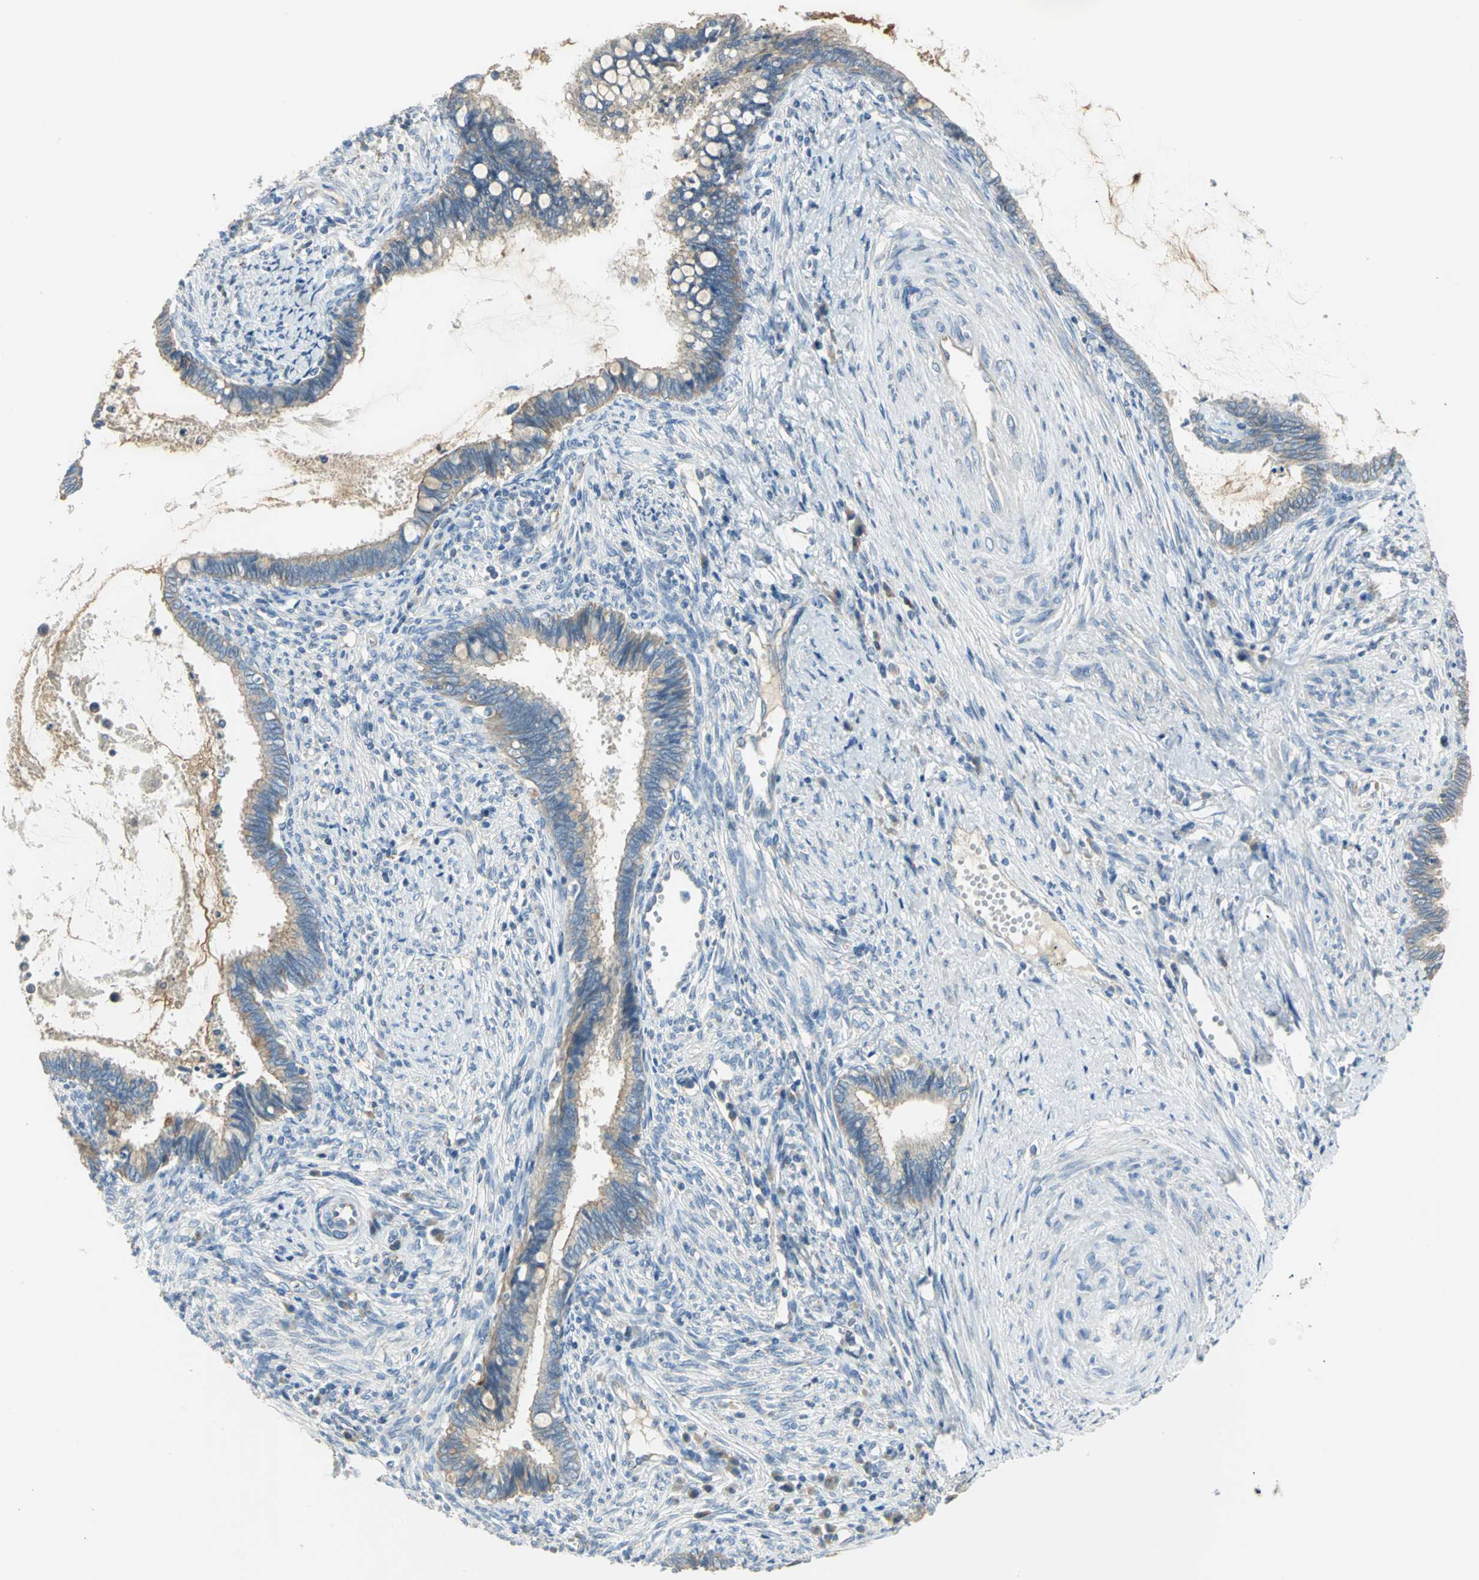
{"staining": {"intensity": "weak", "quantity": "25%-75%", "location": "cytoplasmic/membranous"}, "tissue": "cervical cancer", "cell_type": "Tumor cells", "image_type": "cancer", "snomed": [{"axis": "morphology", "description": "Adenocarcinoma, NOS"}, {"axis": "topography", "description": "Cervix"}], "caption": "The image shows staining of cervical cancer (adenocarcinoma), revealing weak cytoplasmic/membranous protein positivity (brown color) within tumor cells.", "gene": "HTR1F", "patient": {"sex": "female", "age": 44}}